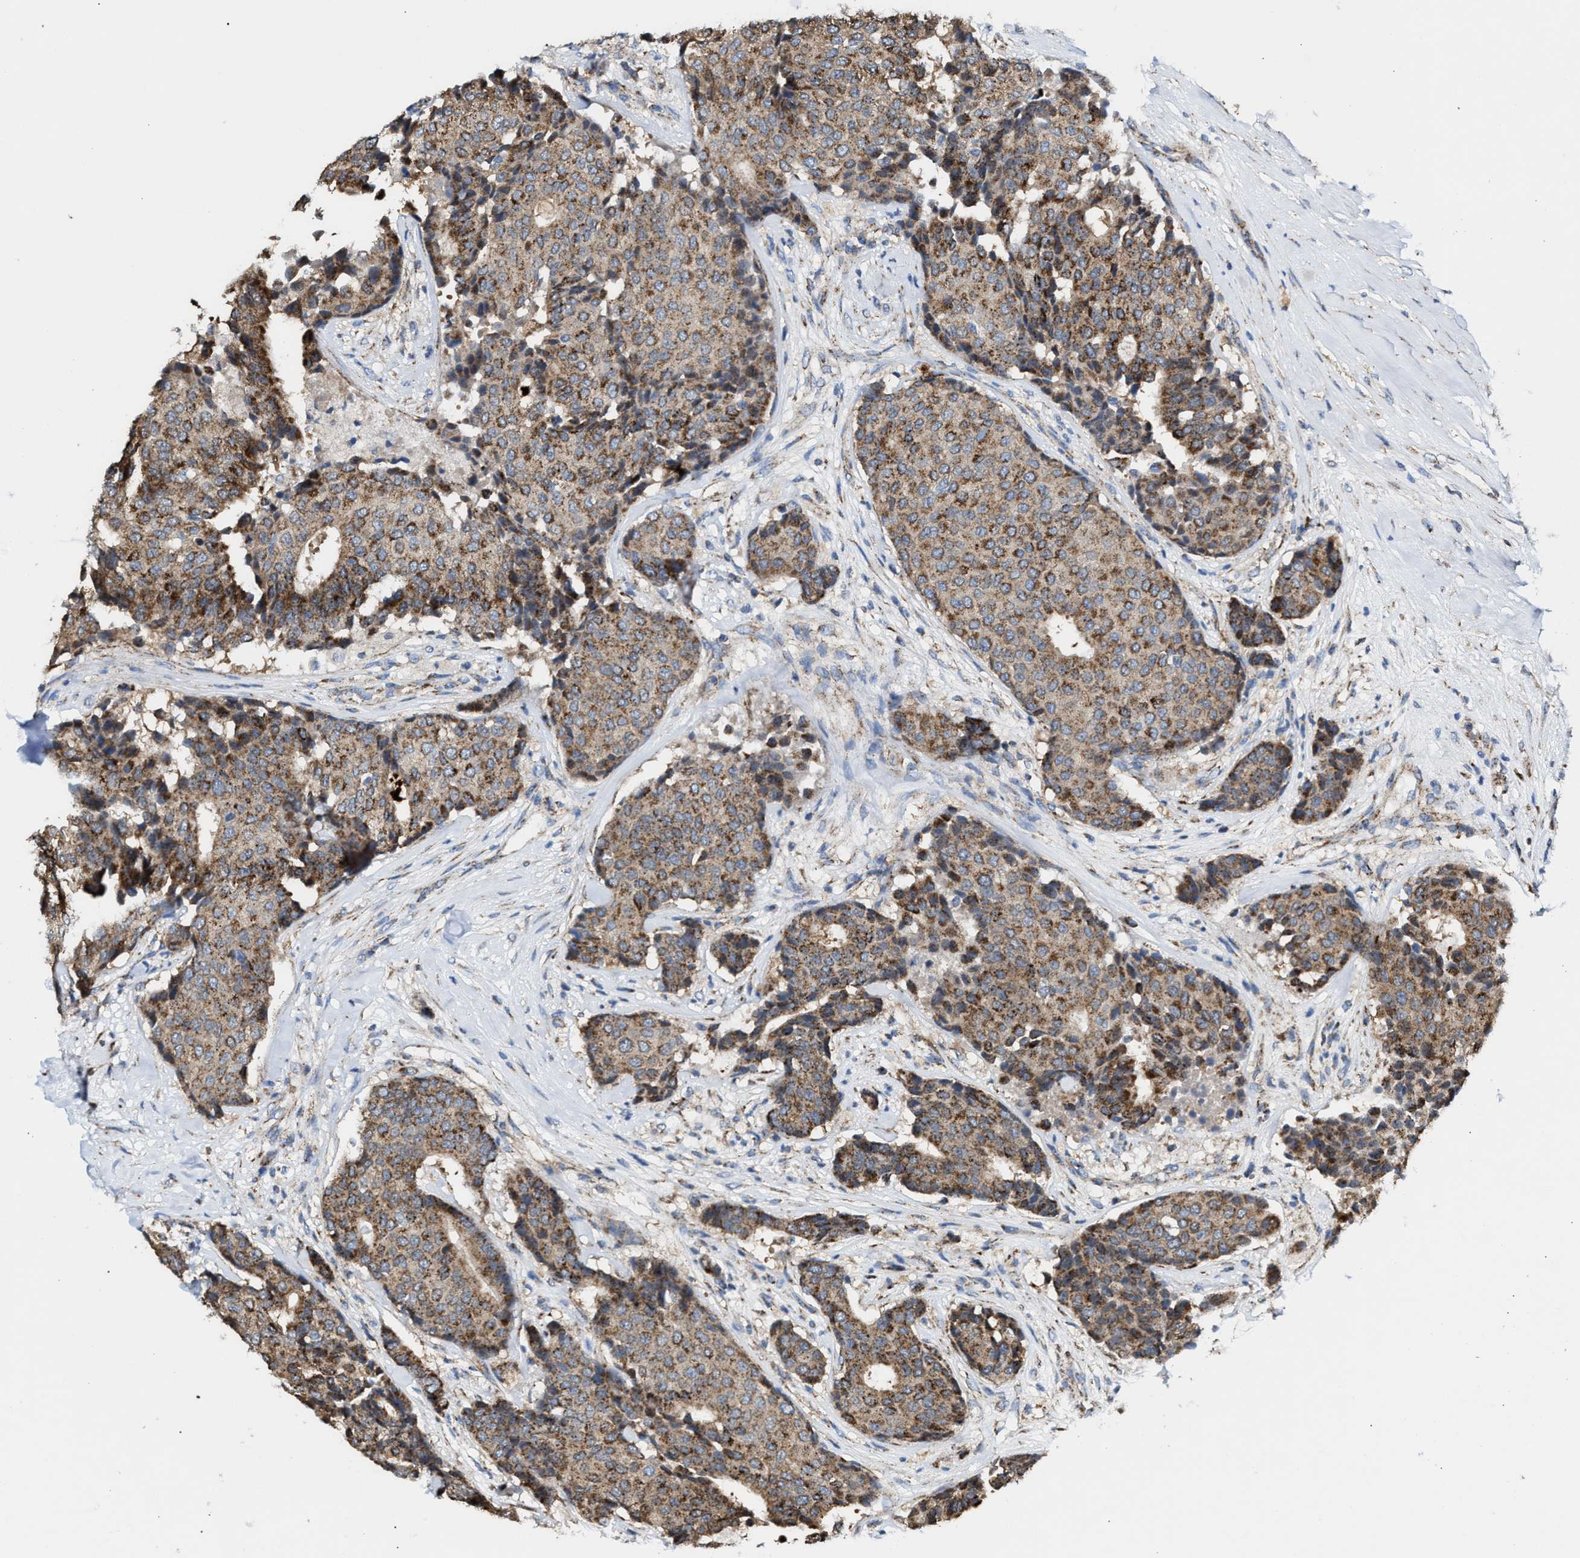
{"staining": {"intensity": "moderate", "quantity": ">75%", "location": "cytoplasmic/membranous"}, "tissue": "breast cancer", "cell_type": "Tumor cells", "image_type": "cancer", "snomed": [{"axis": "morphology", "description": "Duct carcinoma"}, {"axis": "topography", "description": "Breast"}], "caption": "The micrograph shows immunohistochemical staining of breast cancer (intraductal carcinoma). There is moderate cytoplasmic/membranous staining is appreciated in approximately >75% of tumor cells. (Stains: DAB (3,3'-diaminobenzidine) in brown, nuclei in blue, Microscopy: brightfield microscopy at high magnification).", "gene": "MECR", "patient": {"sex": "female", "age": 75}}